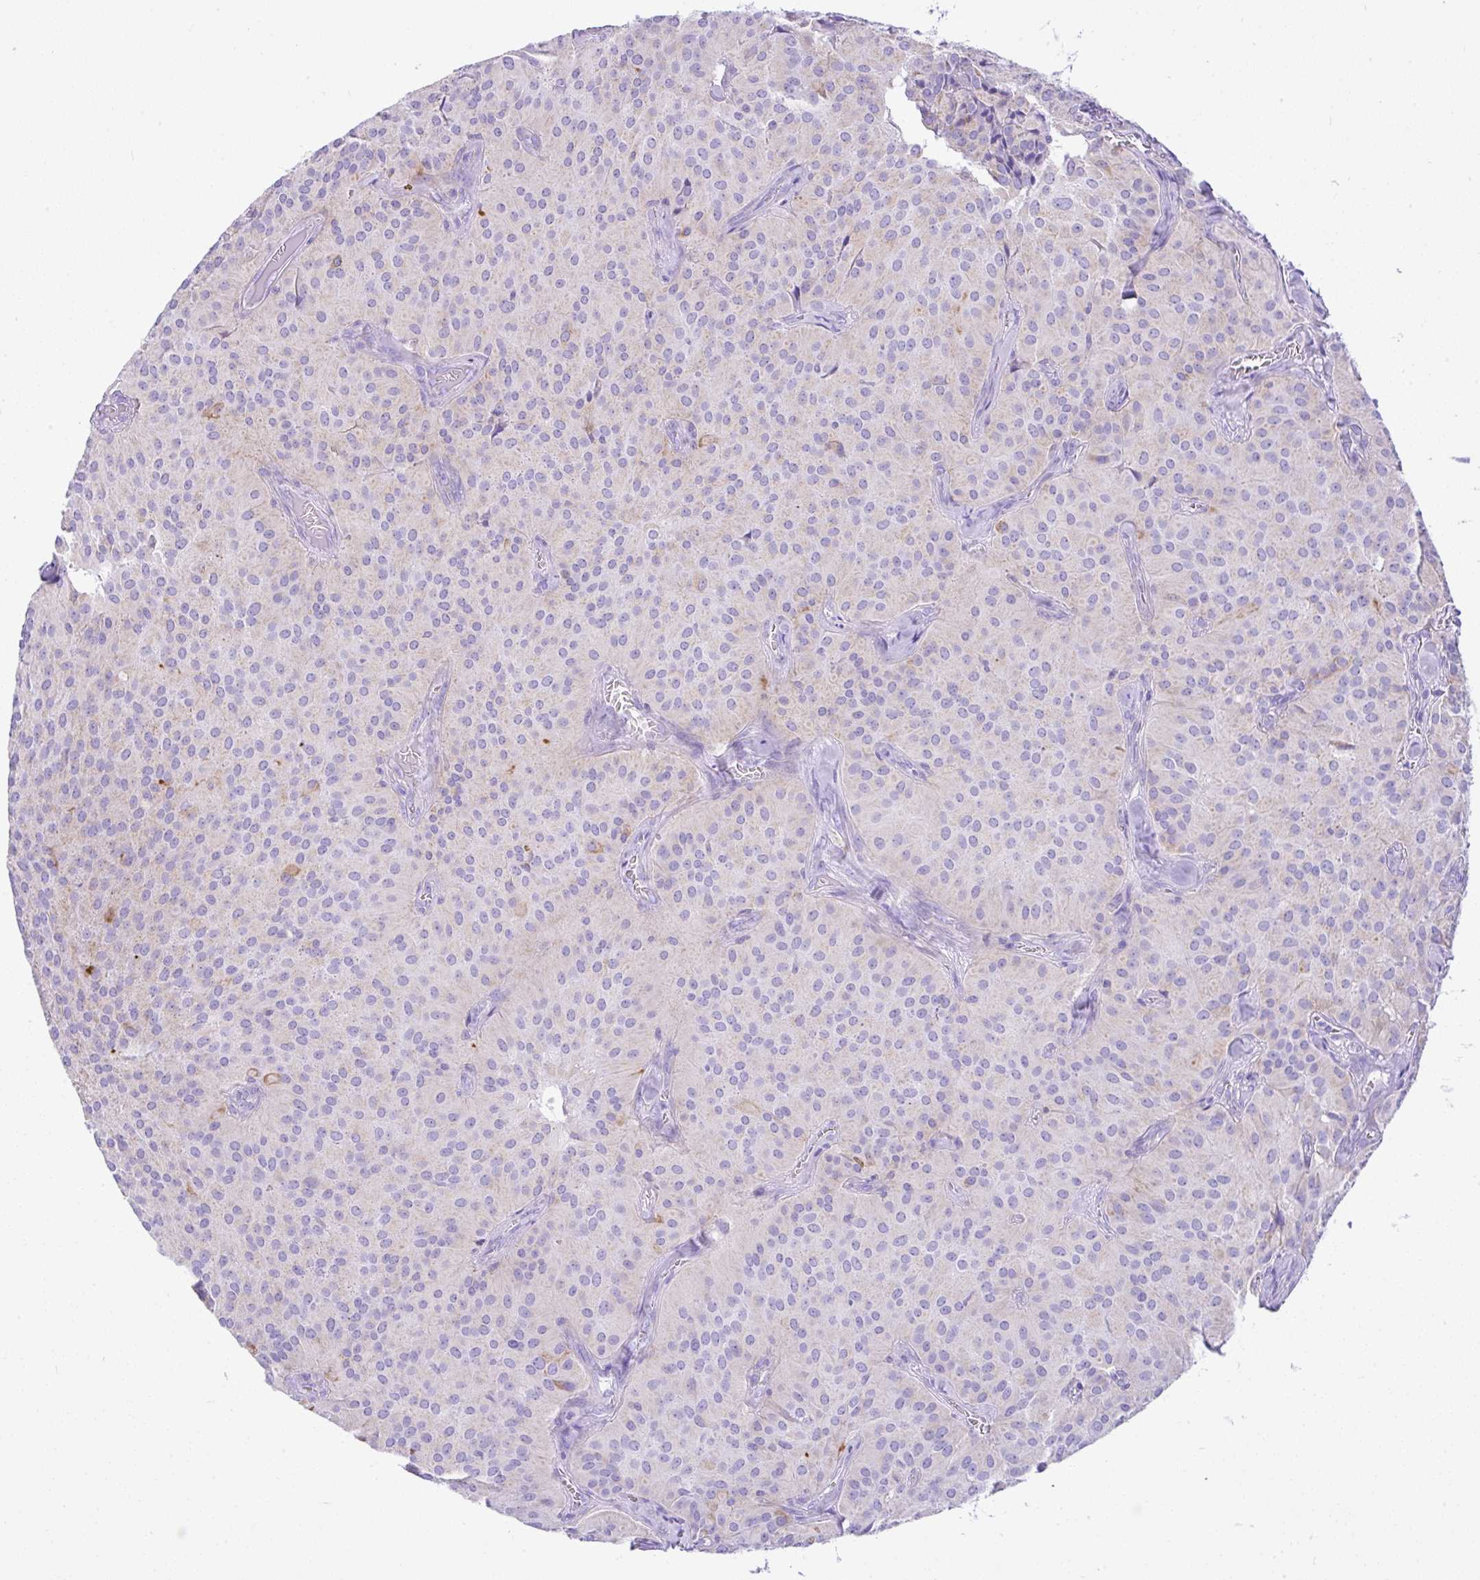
{"staining": {"intensity": "weak", "quantity": "<25%", "location": "cytoplasmic/membranous"}, "tissue": "glioma", "cell_type": "Tumor cells", "image_type": "cancer", "snomed": [{"axis": "morphology", "description": "Glioma, malignant, Low grade"}, {"axis": "topography", "description": "Brain"}], "caption": "Micrograph shows no significant protein expression in tumor cells of glioma. The staining was performed using DAB to visualize the protein expression in brown, while the nuclei were stained in blue with hematoxylin (Magnification: 20x).", "gene": "SLC13A1", "patient": {"sex": "male", "age": 42}}